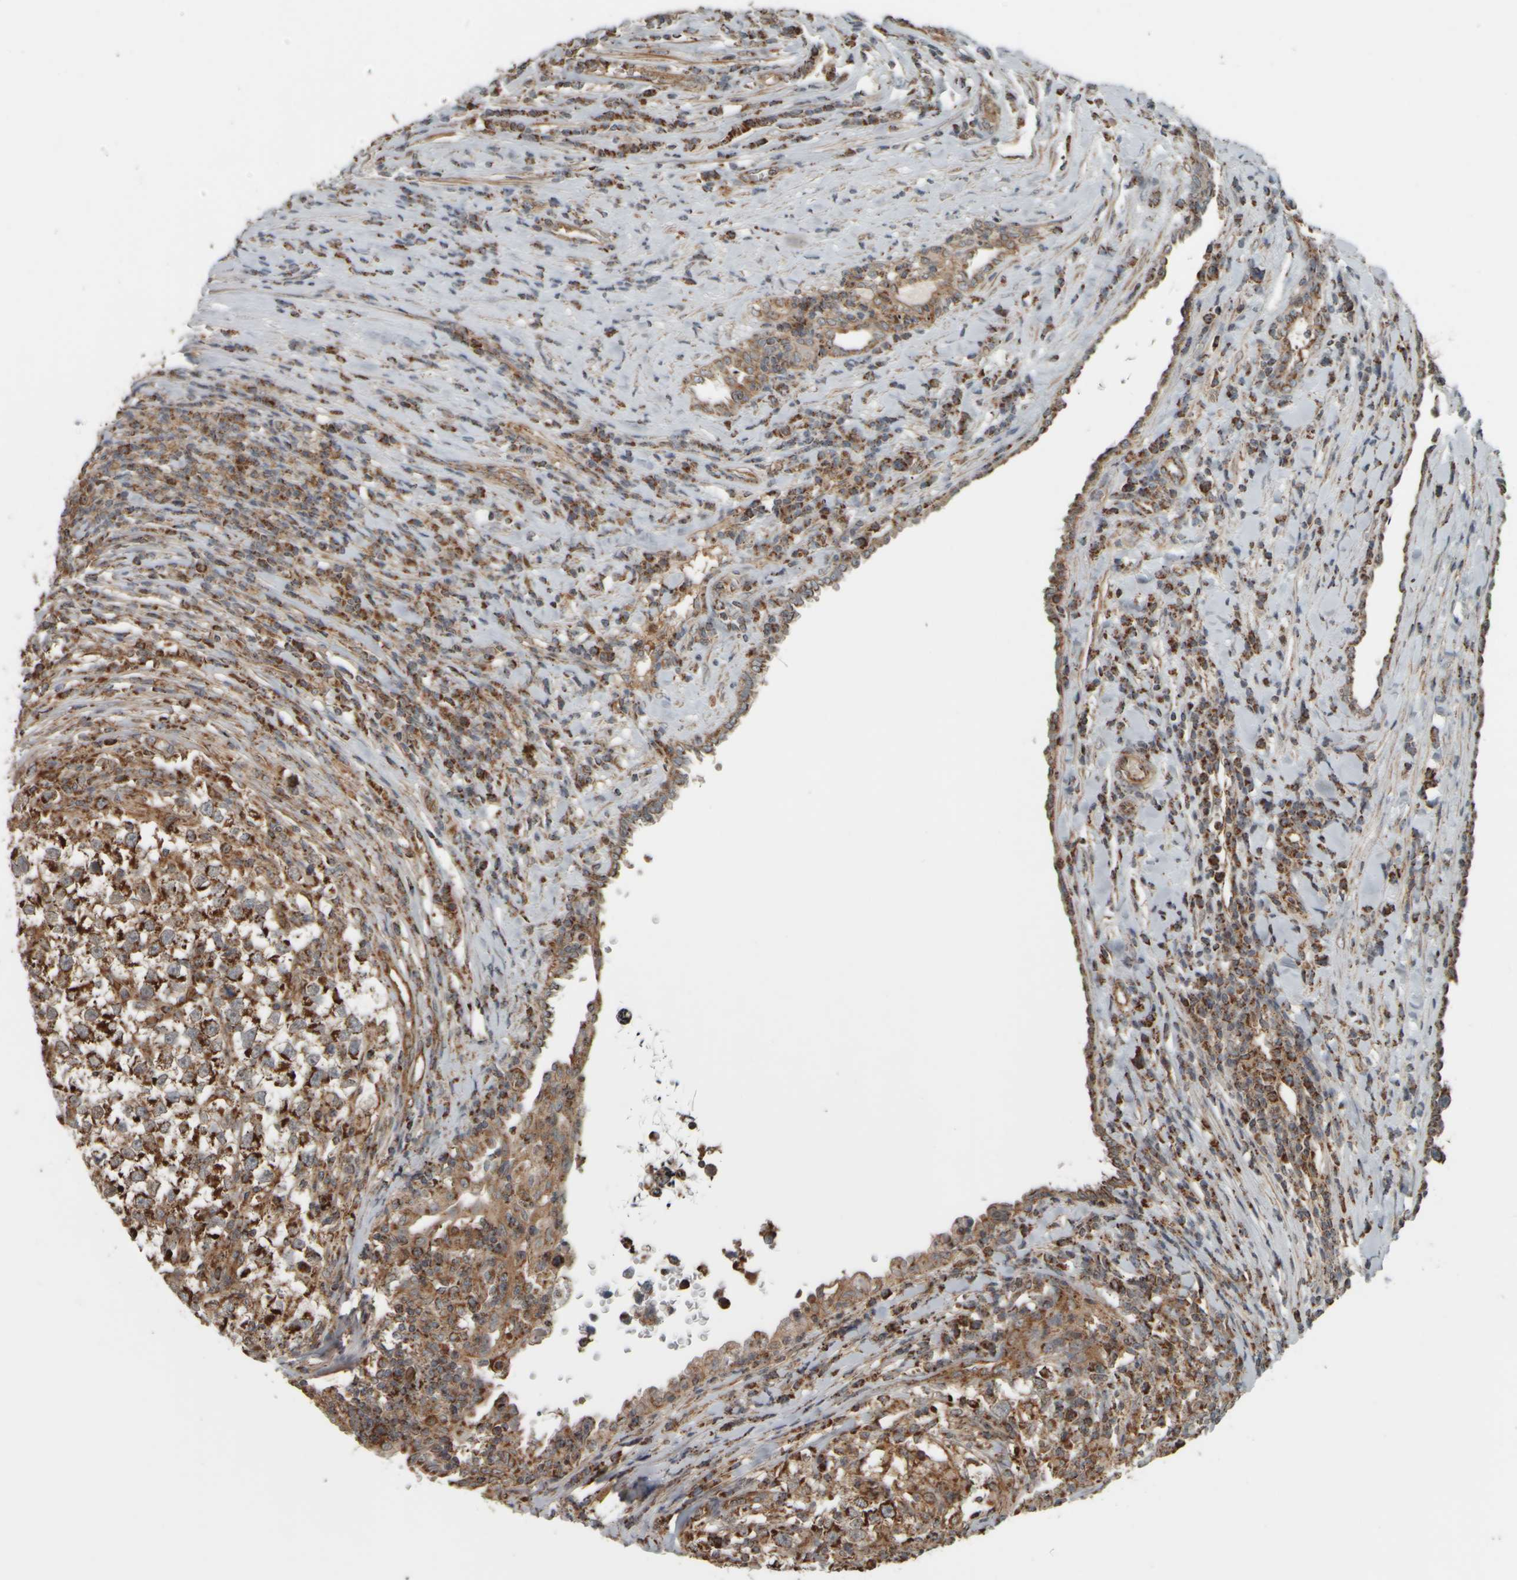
{"staining": {"intensity": "strong", "quantity": ">75%", "location": "cytoplasmic/membranous"}, "tissue": "testis cancer", "cell_type": "Tumor cells", "image_type": "cancer", "snomed": [{"axis": "morphology", "description": "Normal tissue, NOS"}, {"axis": "morphology", "description": "Seminoma, NOS"}, {"axis": "topography", "description": "Testis"}], "caption": "Testis cancer (seminoma) stained for a protein (brown) demonstrates strong cytoplasmic/membranous positive staining in approximately >75% of tumor cells.", "gene": "APBB2", "patient": {"sex": "male", "age": 43}}